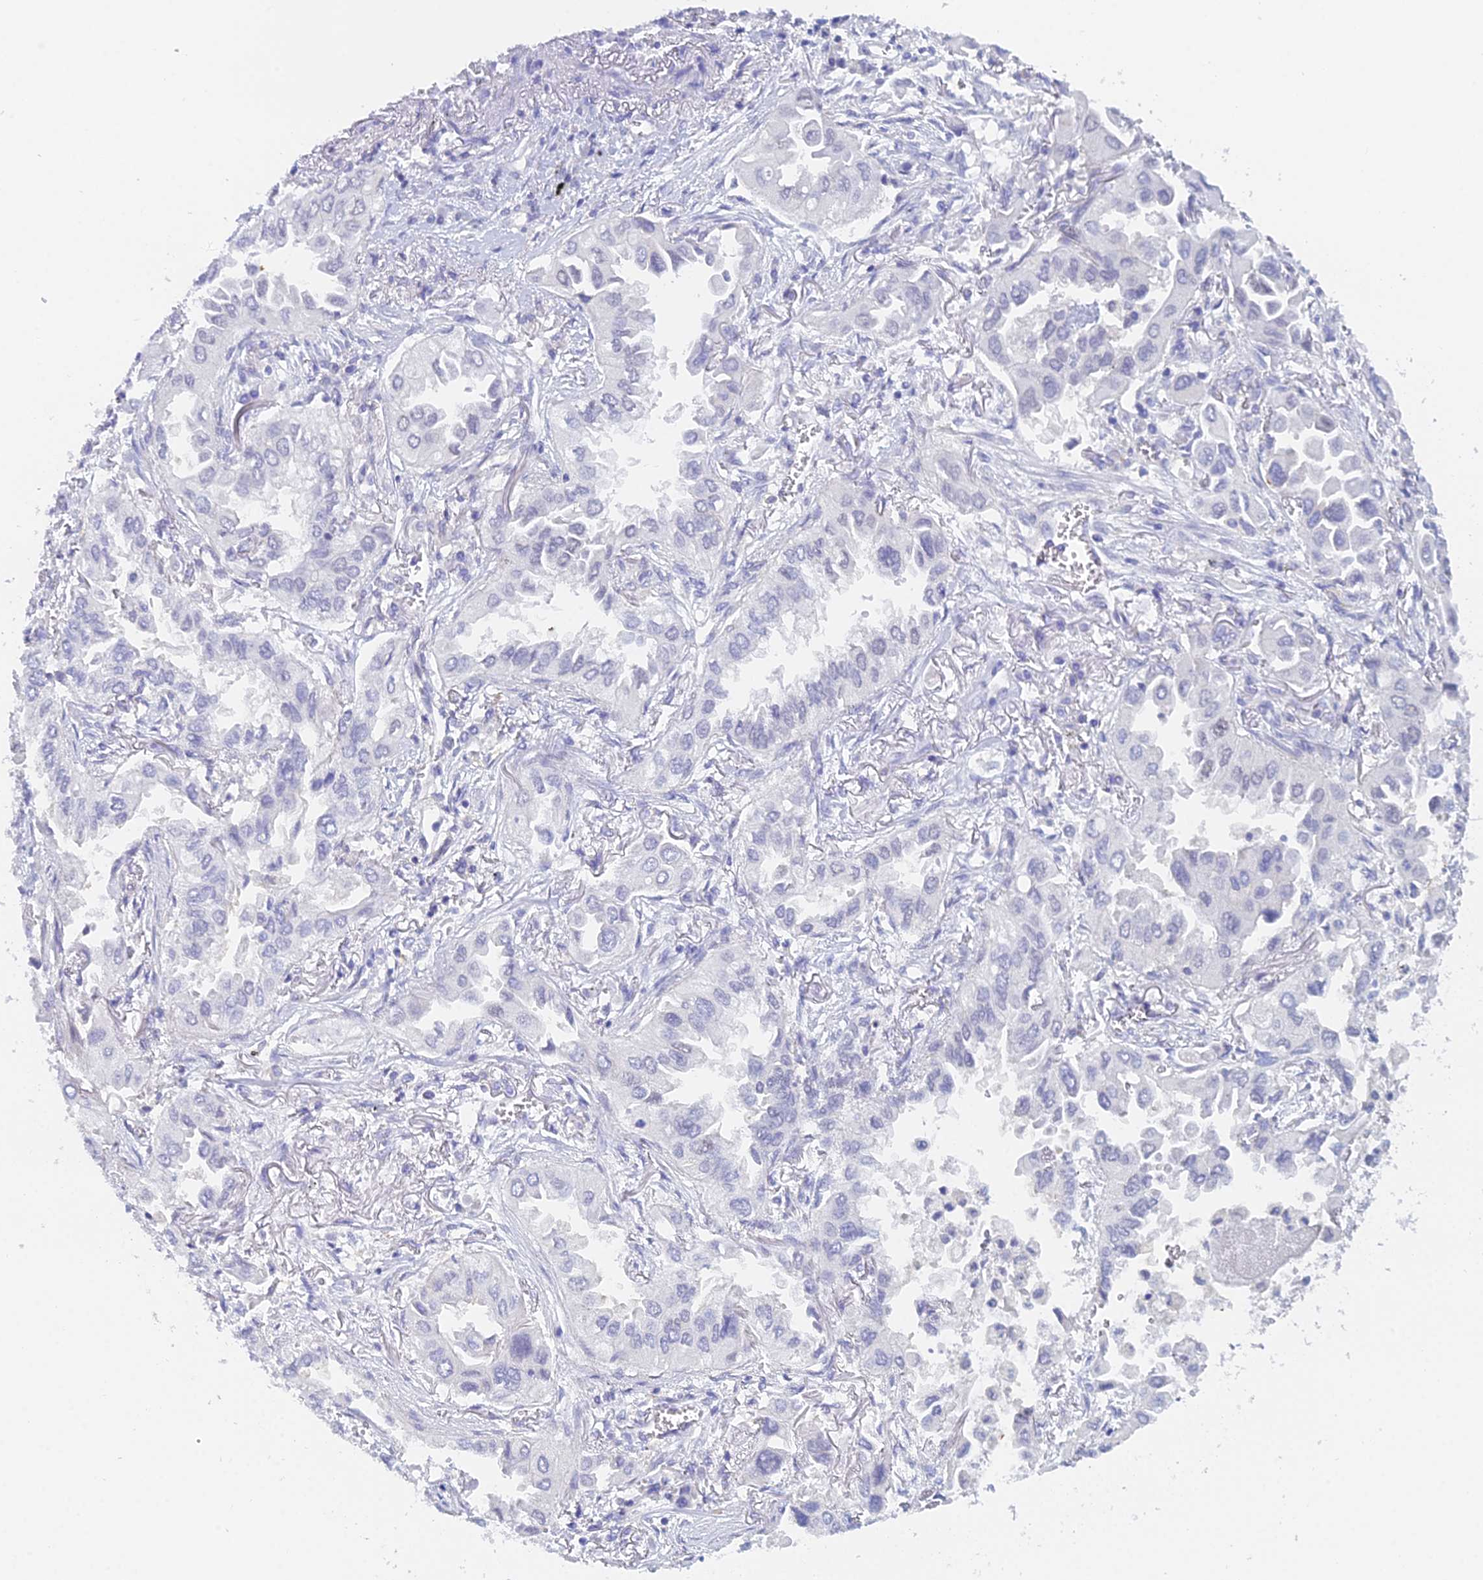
{"staining": {"intensity": "negative", "quantity": "none", "location": "none"}, "tissue": "lung cancer", "cell_type": "Tumor cells", "image_type": "cancer", "snomed": [{"axis": "morphology", "description": "Adenocarcinoma, NOS"}, {"axis": "topography", "description": "Lung"}], "caption": "Tumor cells are negative for brown protein staining in lung cancer (adenocarcinoma). (DAB (3,3'-diaminobenzidine) IHC, high magnification).", "gene": "MCM2", "patient": {"sex": "female", "age": 76}}